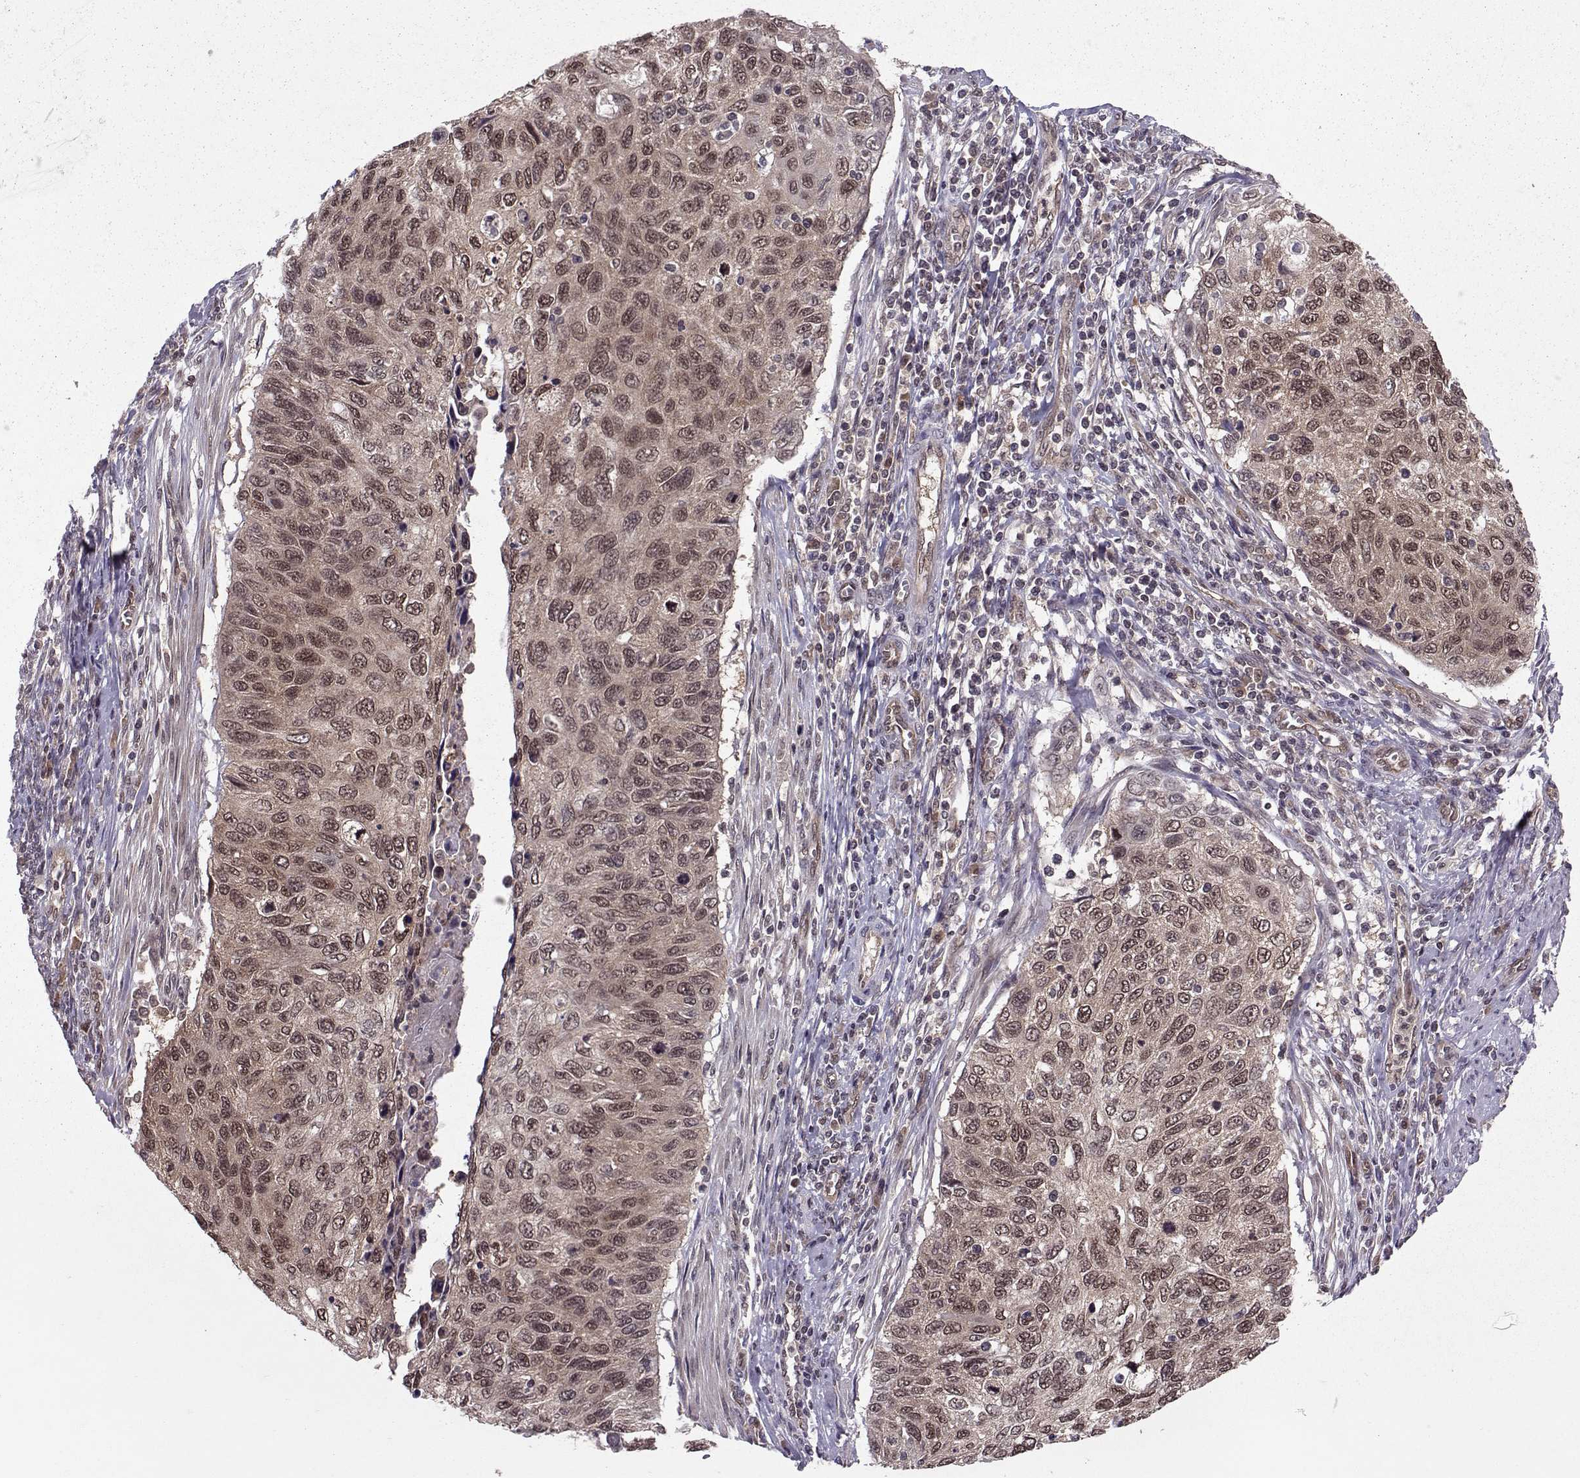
{"staining": {"intensity": "weak", "quantity": ">75%", "location": "cytoplasmic/membranous,nuclear"}, "tissue": "cervical cancer", "cell_type": "Tumor cells", "image_type": "cancer", "snomed": [{"axis": "morphology", "description": "Squamous cell carcinoma, NOS"}, {"axis": "topography", "description": "Cervix"}], "caption": "This photomicrograph demonstrates cervical cancer stained with IHC to label a protein in brown. The cytoplasmic/membranous and nuclear of tumor cells show weak positivity for the protein. Nuclei are counter-stained blue.", "gene": "PPP2R2A", "patient": {"sex": "female", "age": 70}}